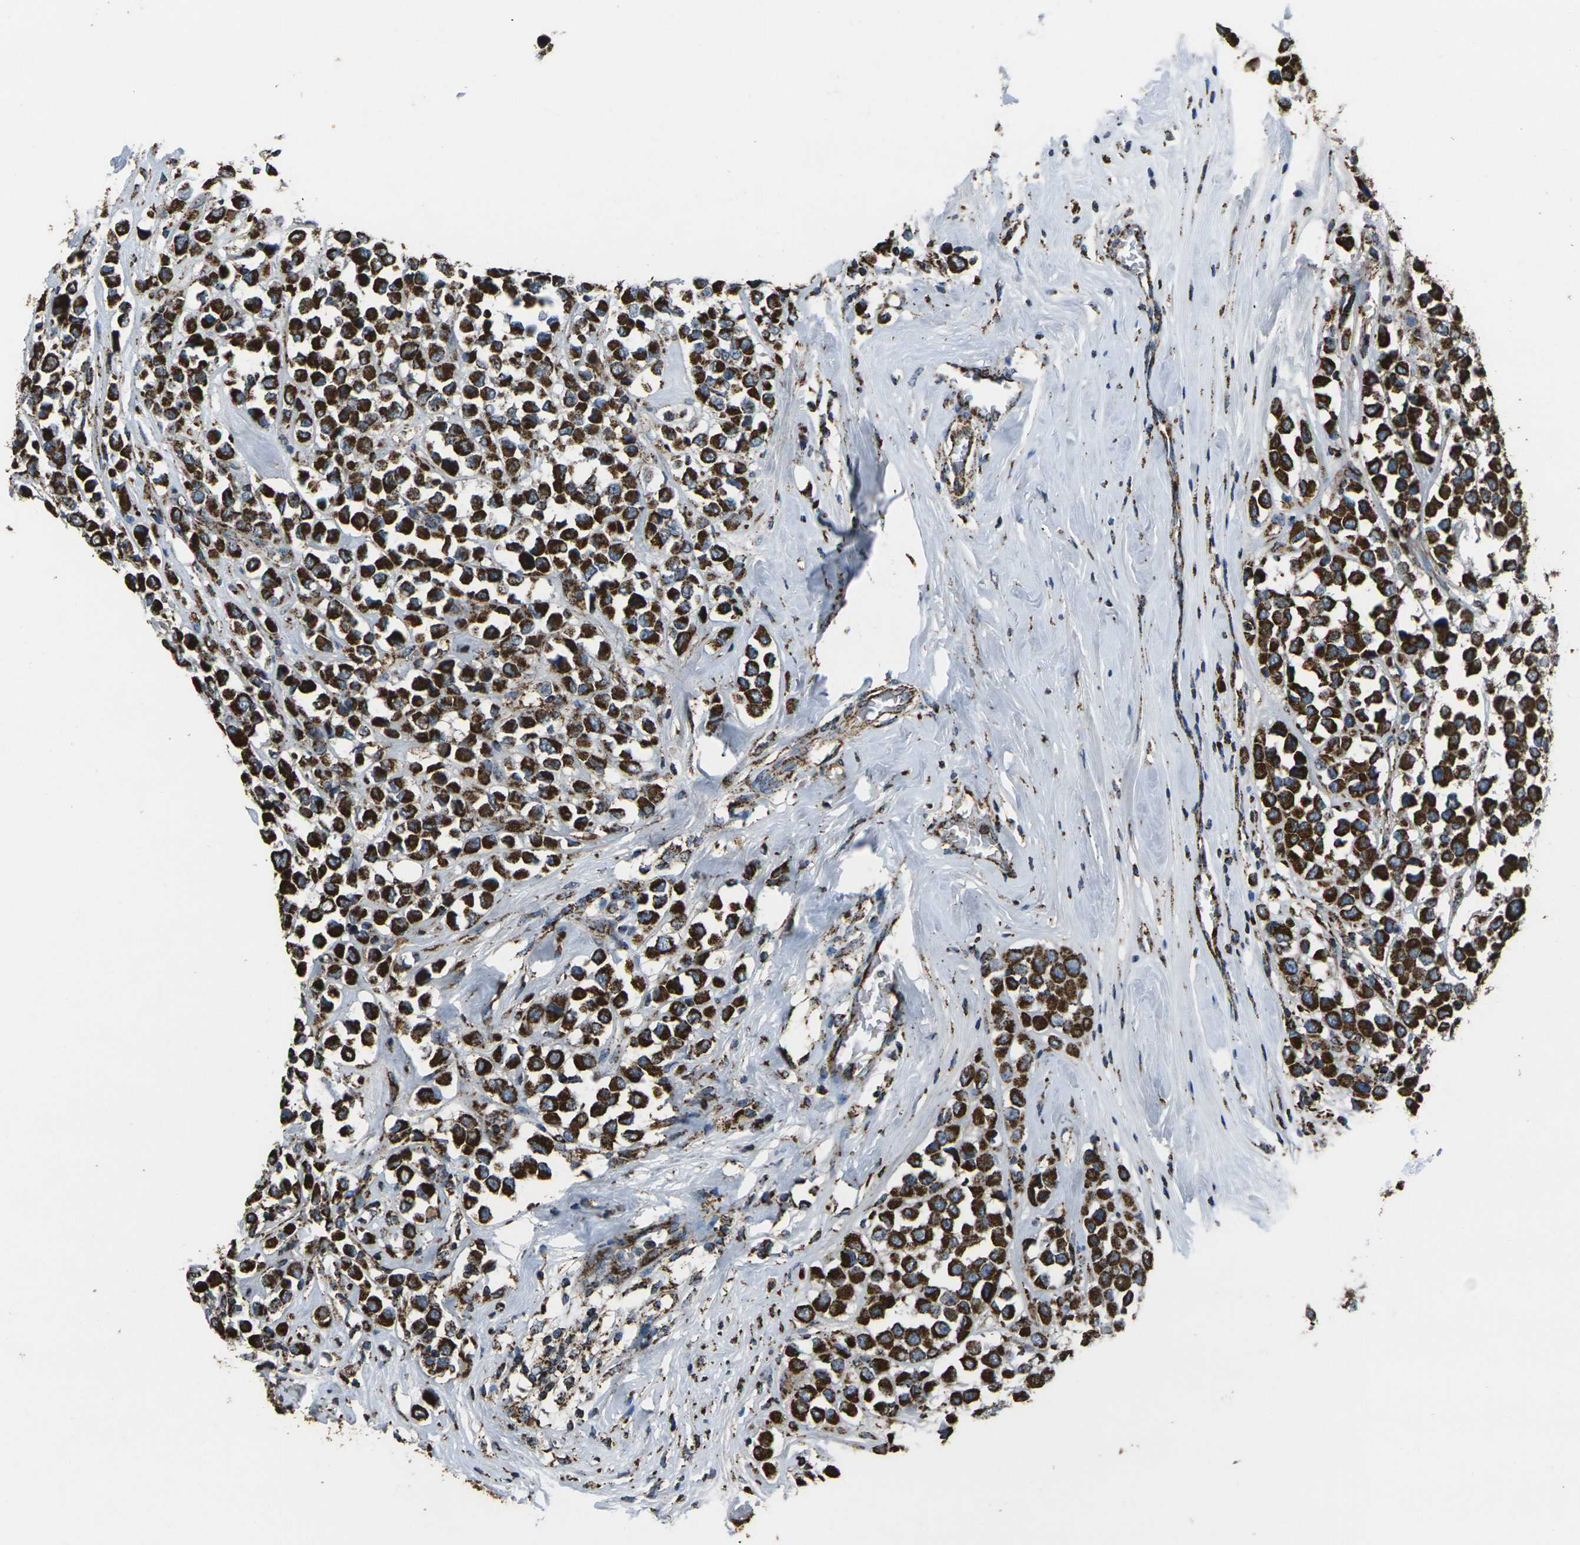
{"staining": {"intensity": "strong", "quantity": ">75%", "location": "cytoplasmic/membranous"}, "tissue": "breast cancer", "cell_type": "Tumor cells", "image_type": "cancer", "snomed": [{"axis": "morphology", "description": "Duct carcinoma"}, {"axis": "topography", "description": "Breast"}], "caption": "Breast invasive ductal carcinoma tissue shows strong cytoplasmic/membranous staining in approximately >75% of tumor cells", "gene": "KLHL5", "patient": {"sex": "female", "age": 61}}